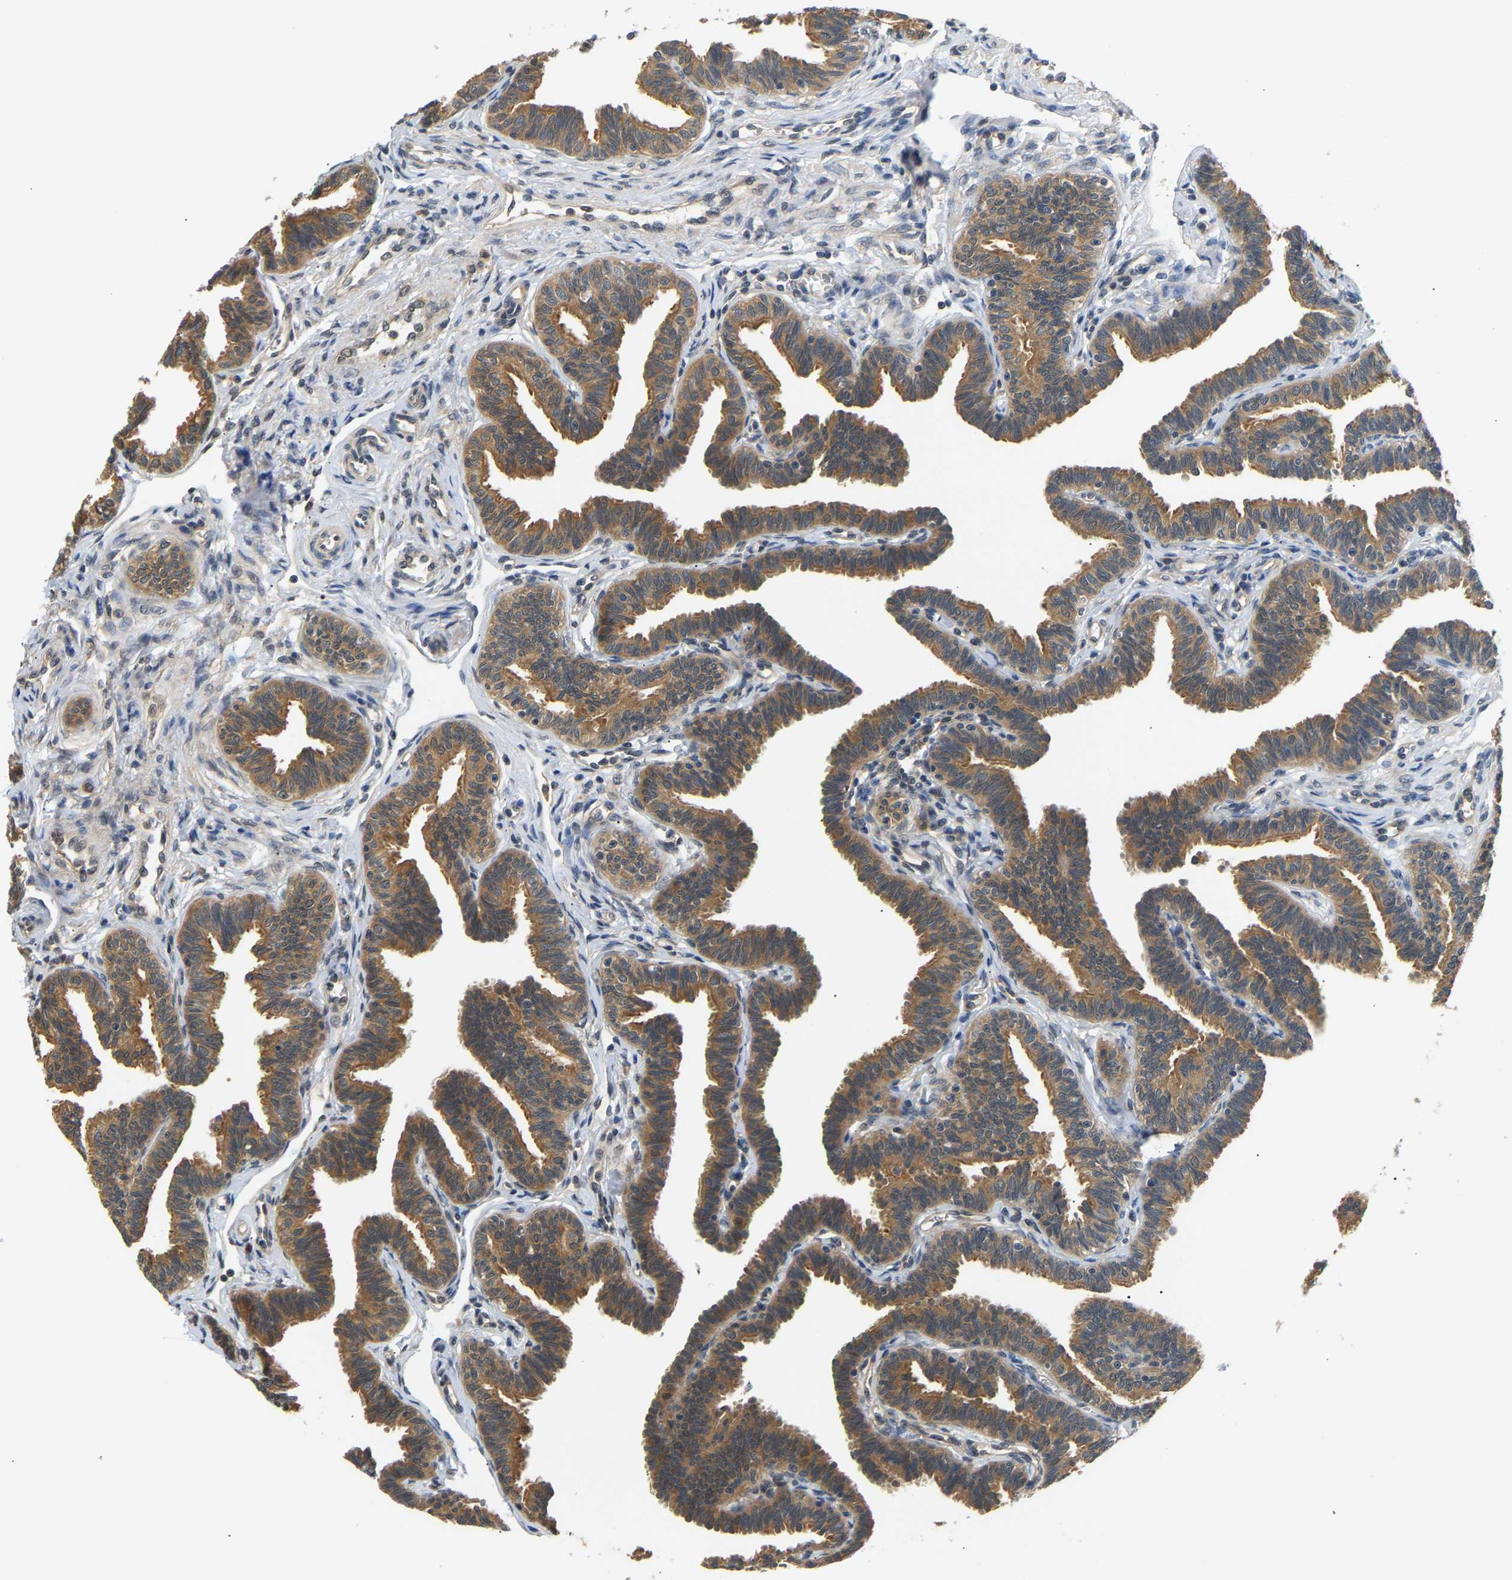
{"staining": {"intensity": "moderate", "quantity": ">75%", "location": "cytoplasmic/membranous"}, "tissue": "fallopian tube", "cell_type": "Glandular cells", "image_type": "normal", "snomed": [{"axis": "morphology", "description": "Normal tissue, NOS"}, {"axis": "topography", "description": "Fallopian tube"}, {"axis": "topography", "description": "Ovary"}], "caption": "DAB (3,3'-diaminobenzidine) immunohistochemical staining of unremarkable fallopian tube exhibits moderate cytoplasmic/membranous protein staining in approximately >75% of glandular cells.", "gene": "ARHGEF12", "patient": {"sex": "female", "age": 23}}